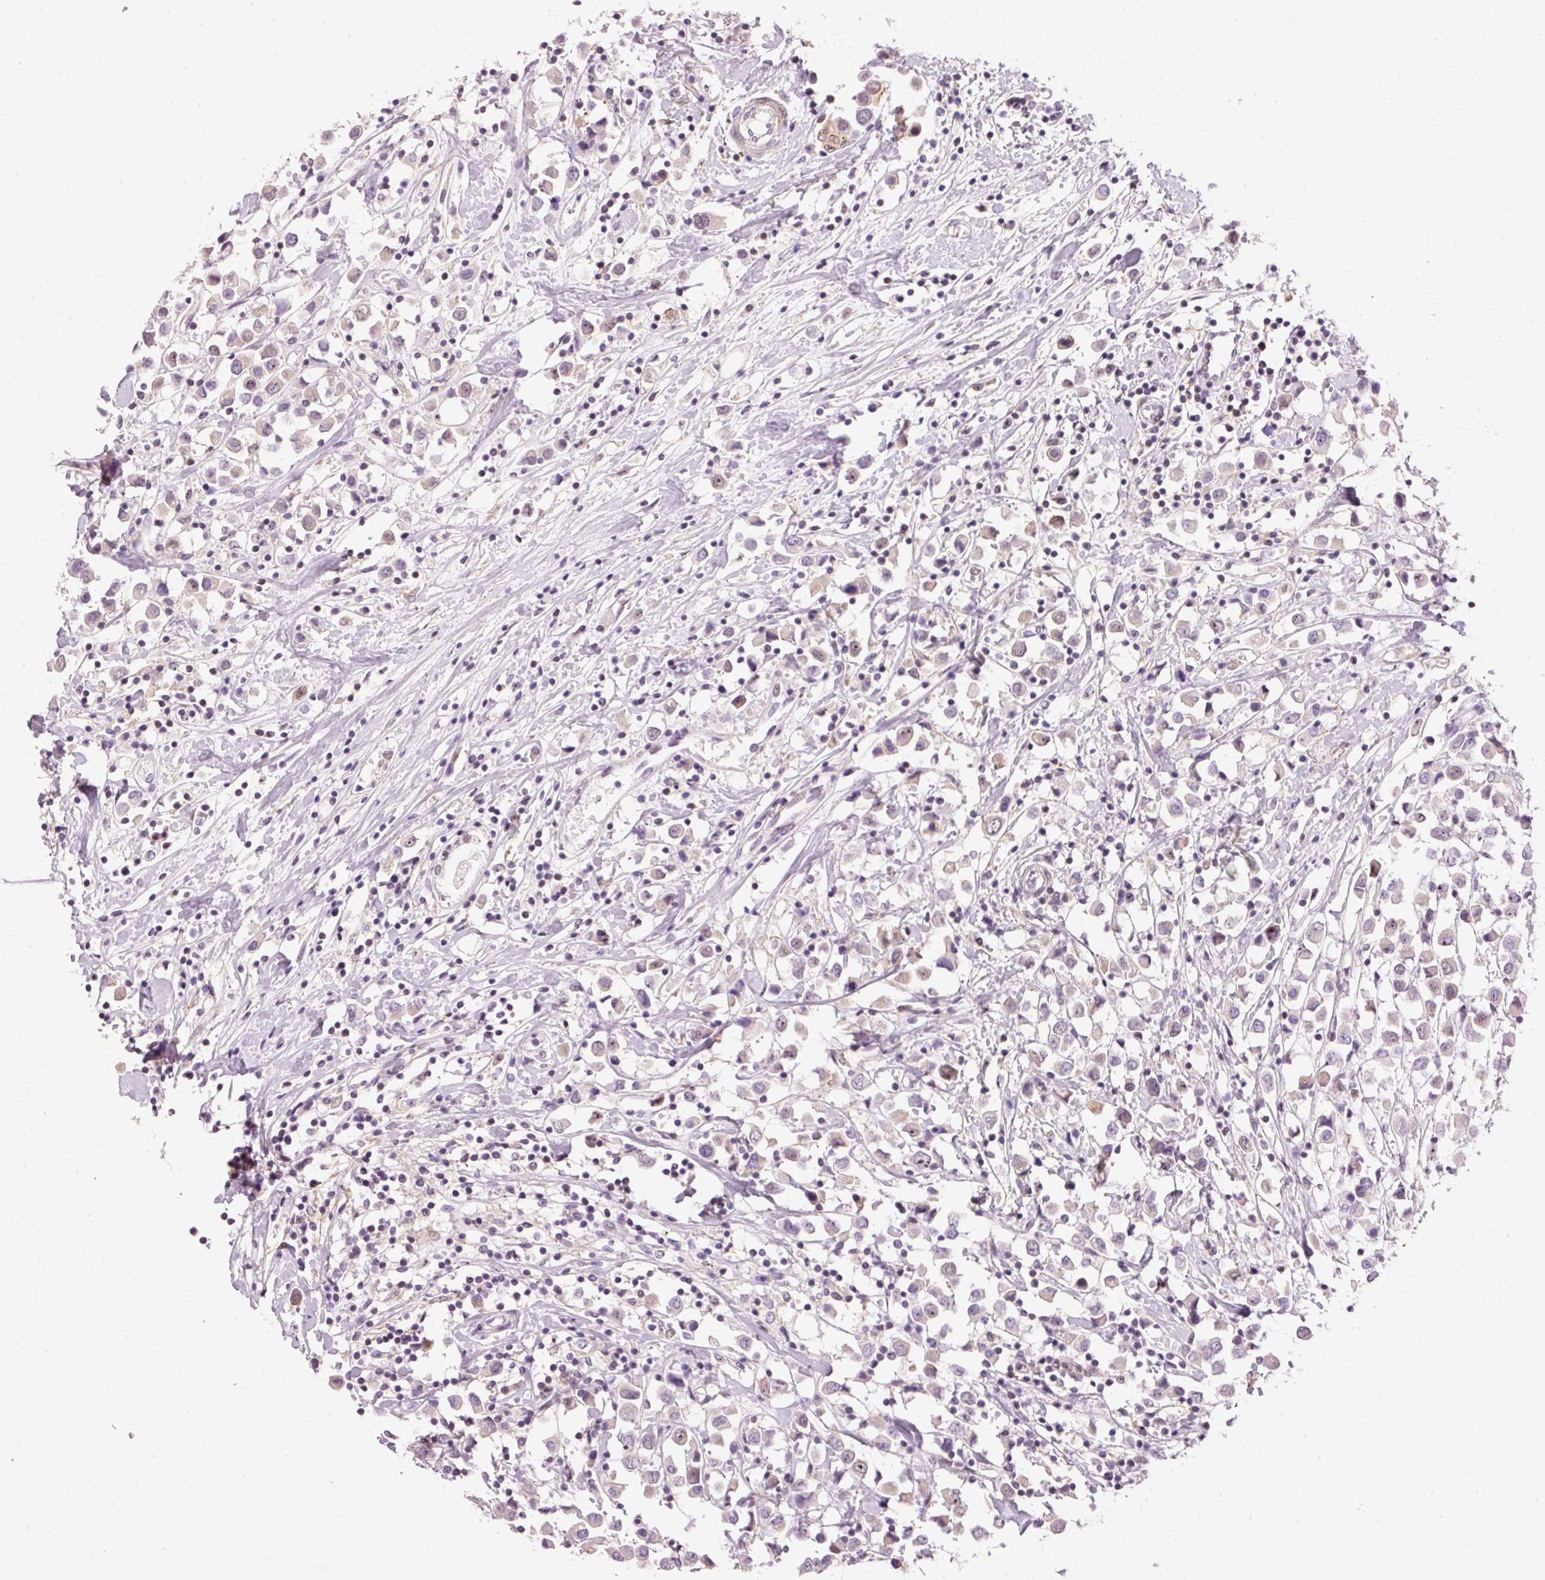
{"staining": {"intensity": "weak", "quantity": "<25%", "location": "cytoplasmic/membranous"}, "tissue": "breast cancer", "cell_type": "Tumor cells", "image_type": "cancer", "snomed": [{"axis": "morphology", "description": "Duct carcinoma"}, {"axis": "topography", "description": "Breast"}], "caption": "Immunohistochemistry (IHC) micrograph of human breast cancer stained for a protein (brown), which demonstrates no staining in tumor cells.", "gene": "HNF1A", "patient": {"sex": "female", "age": 61}}